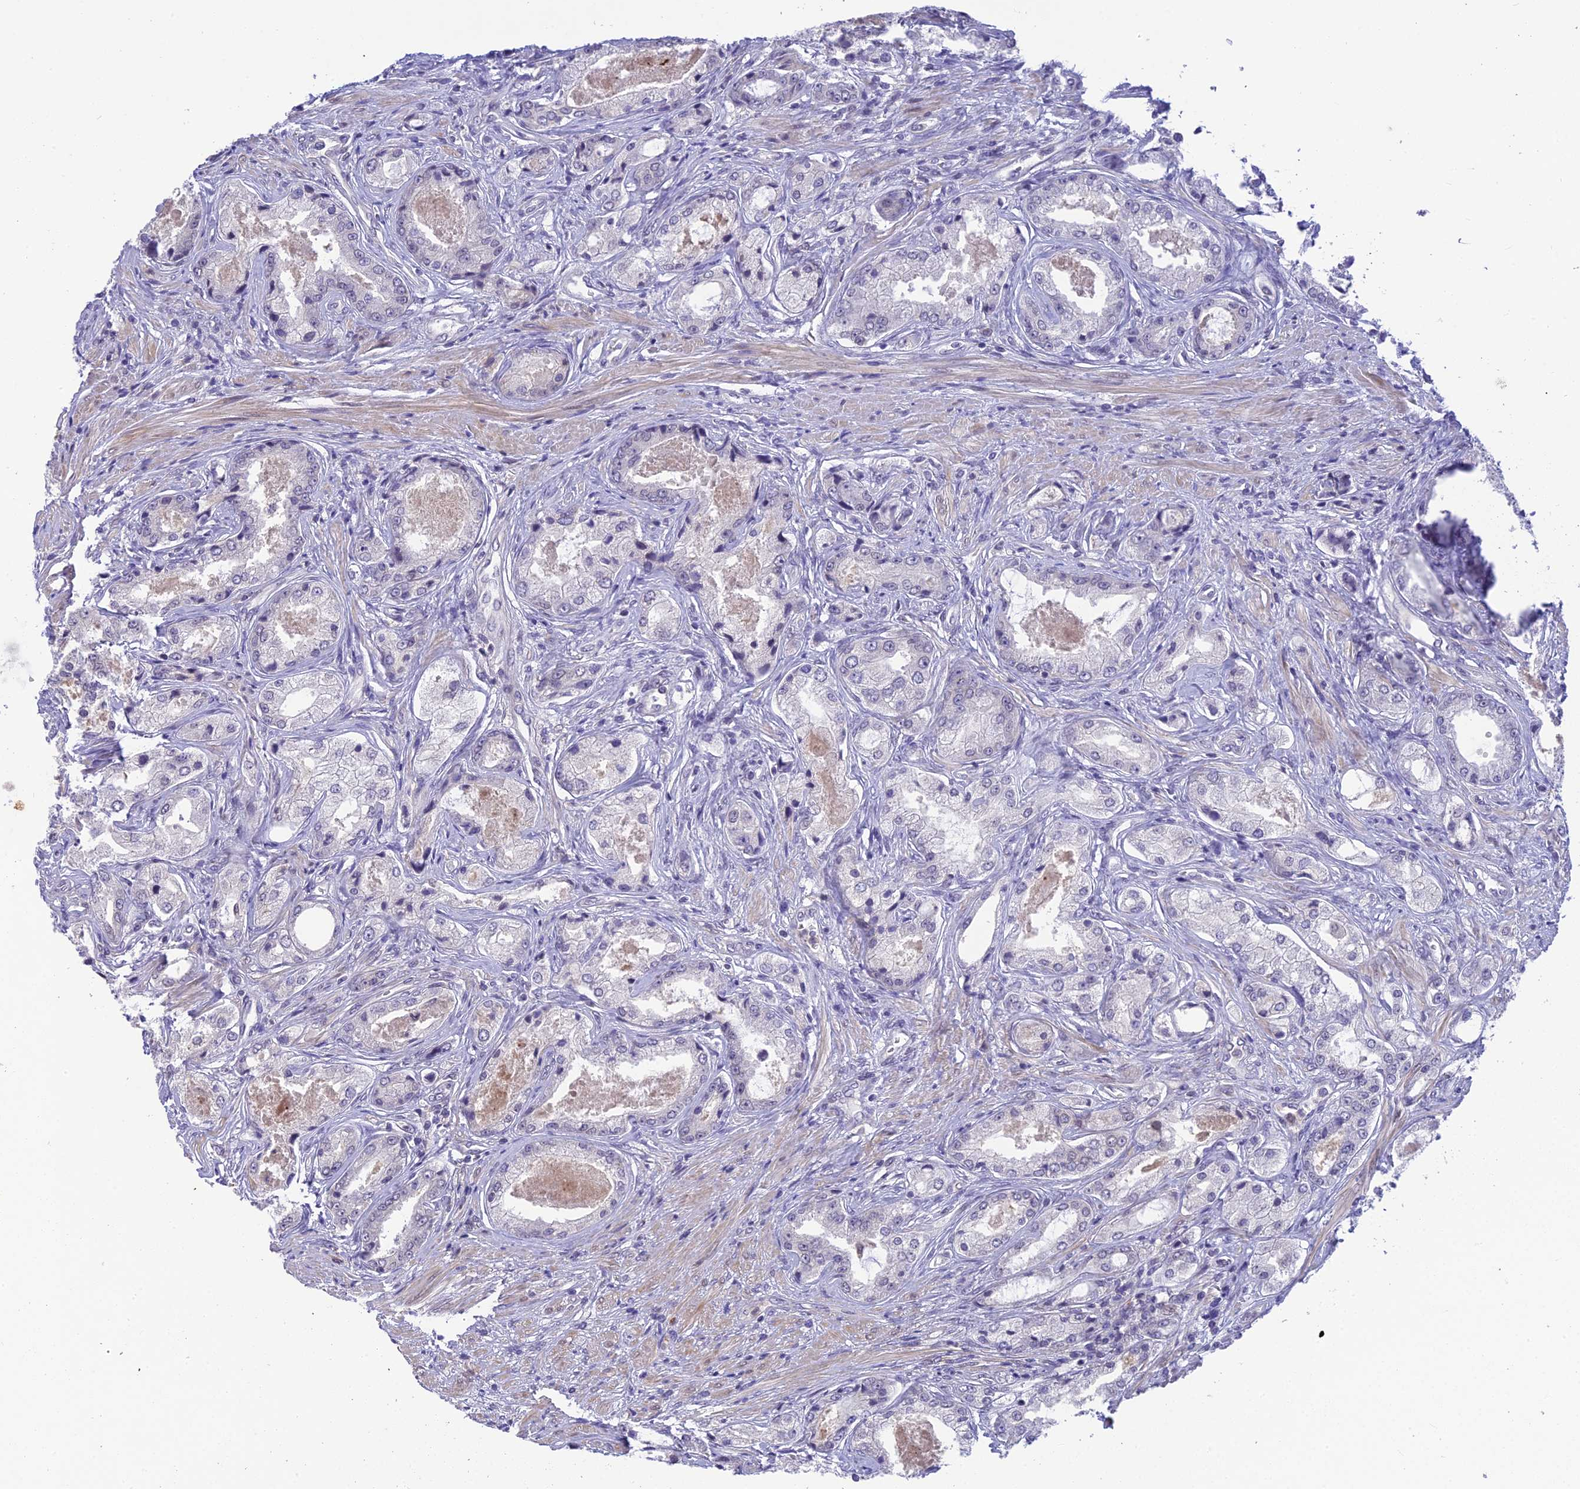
{"staining": {"intensity": "negative", "quantity": "none", "location": "none"}, "tissue": "prostate cancer", "cell_type": "Tumor cells", "image_type": "cancer", "snomed": [{"axis": "morphology", "description": "Adenocarcinoma, Low grade"}, {"axis": "topography", "description": "Prostate"}], "caption": "DAB (3,3'-diaminobenzidine) immunohistochemical staining of human prostate cancer (adenocarcinoma (low-grade)) exhibits no significant staining in tumor cells.", "gene": "BMT2", "patient": {"sex": "male", "age": 68}}